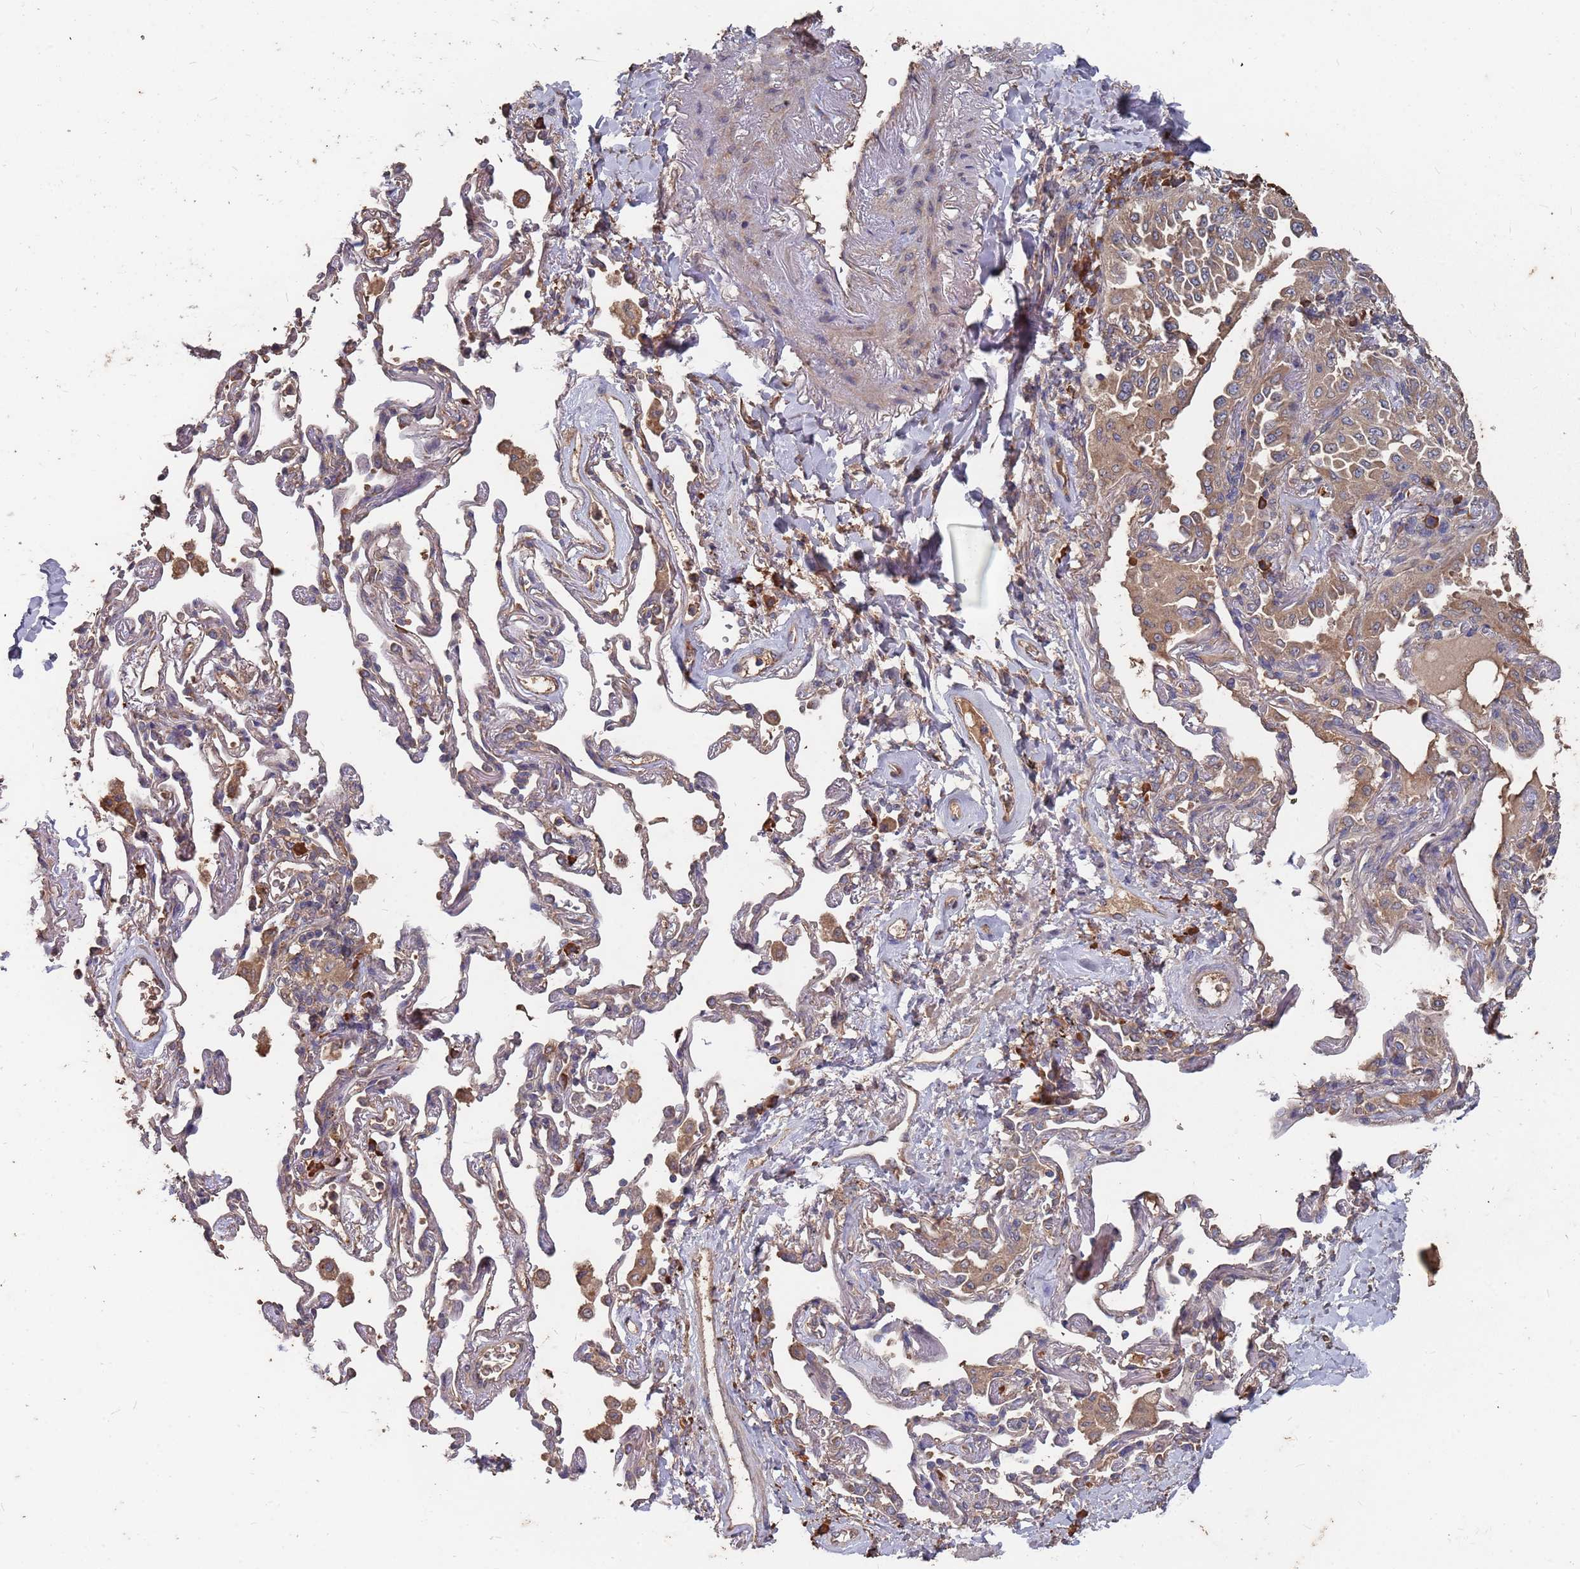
{"staining": {"intensity": "moderate", "quantity": ">75%", "location": "cytoplasmic/membranous"}, "tissue": "lung cancer", "cell_type": "Tumor cells", "image_type": "cancer", "snomed": [{"axis": "morphology", "description": "Adenocarcinoma, NOS"}, {"axis": "topography", "description": "Lung"}], "caption": "This is an image of IHC staining of lung adenocarcinoma, which shows moderate positivity in the cytoplasmic/membranous of tumor cells.", "gene": "ATG5", "patient": {"sex": "female", "age": 69}}